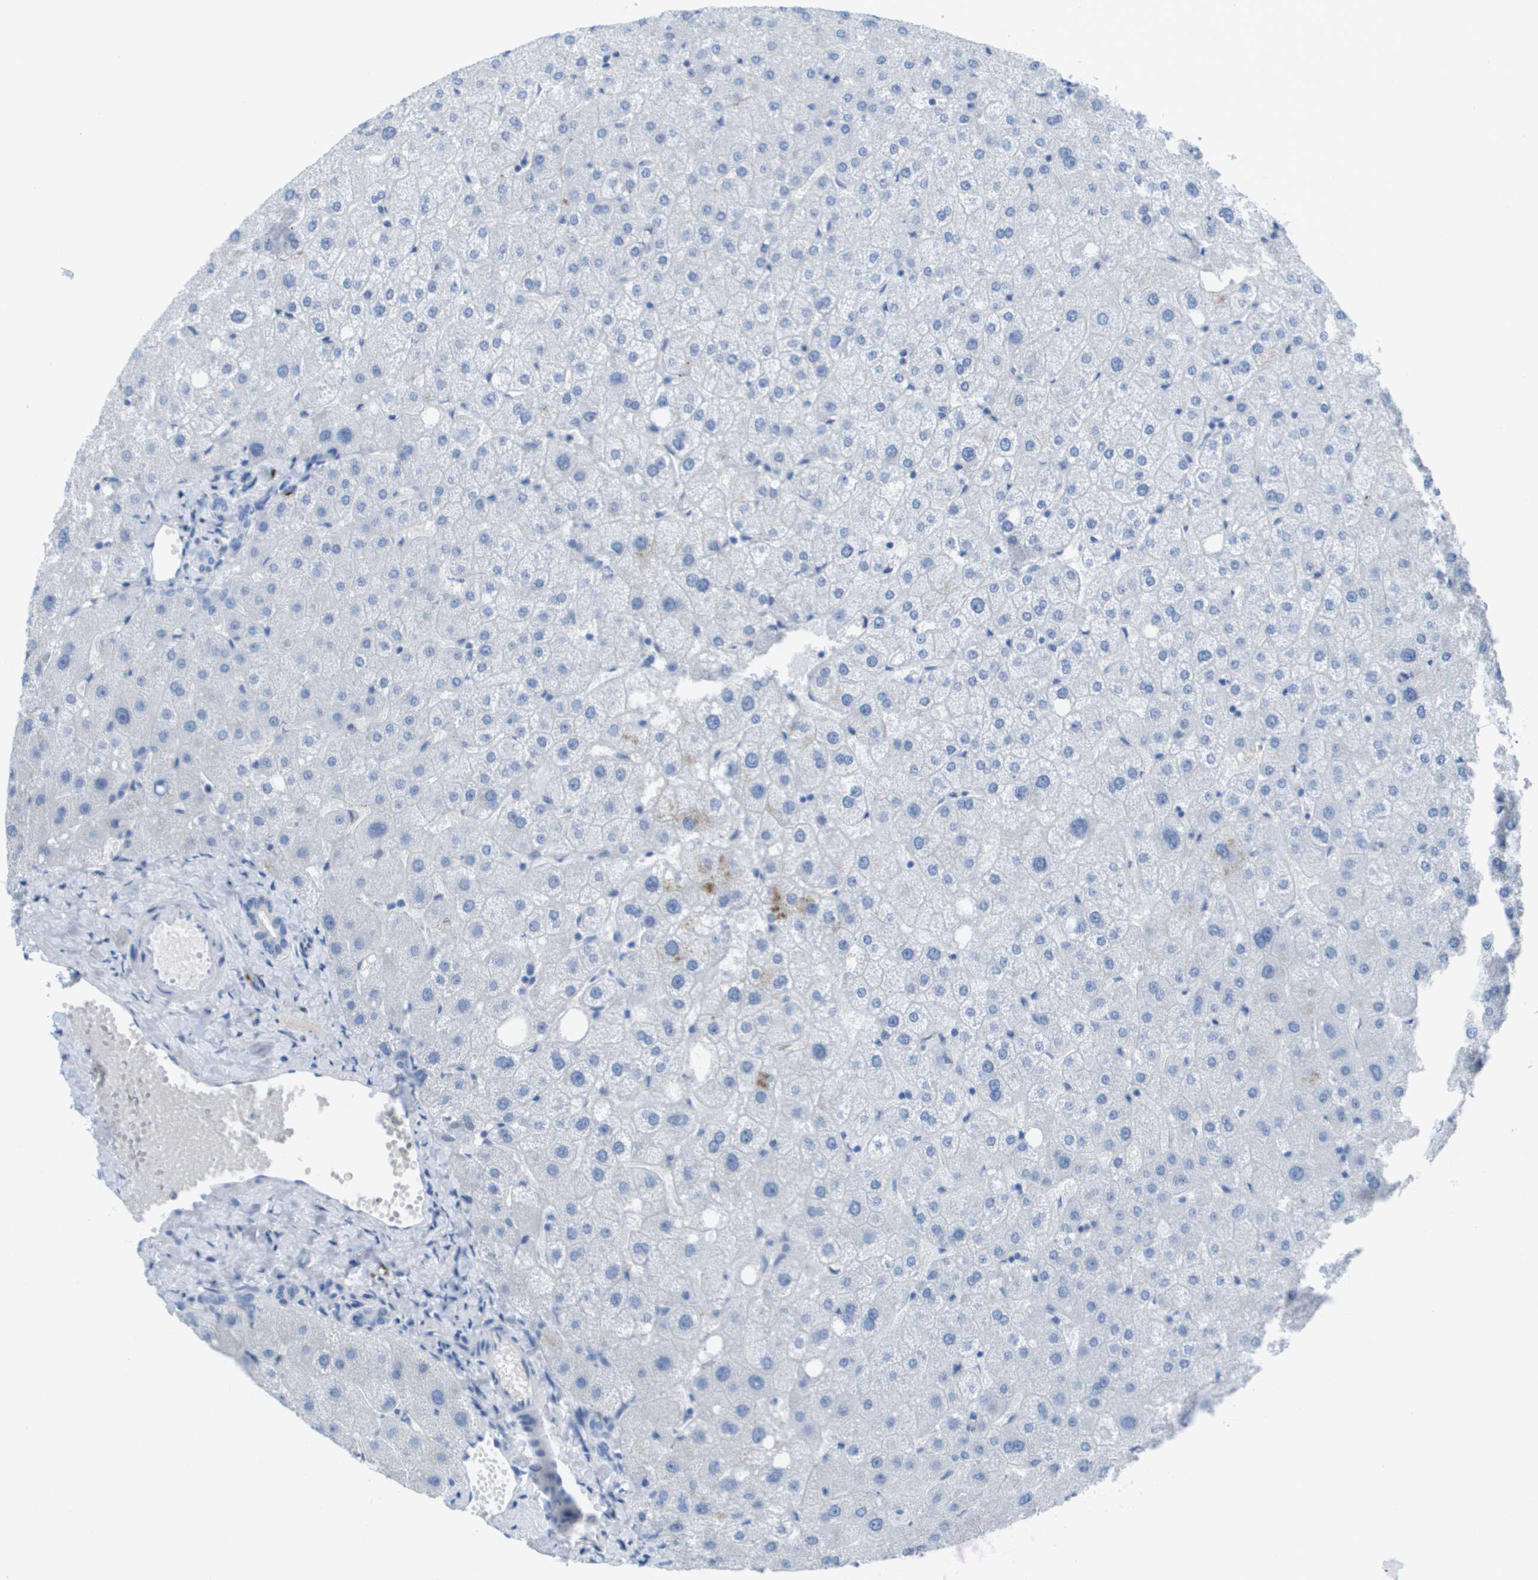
{"staining": {"intensity": "negative", "quantity": "none", "location": "none"}, "tissue": "liver", "cell_type": "Cholangiocytes", "image_type": "normal", "snomed": [{"axis": "morphology", "description": "Normal tissue, NOS"}, {"axis": "topography", "description": "Liver"}], "caption": "Protein analysis of benign liver displays no significant expression in cholangiocytes. (DAB (3,3'-diaminobenzidine) immunohistochemistry with hematoxylin counter stain).", "gene": "GPR18", "patient": {"sex": "male", "age": 73}}